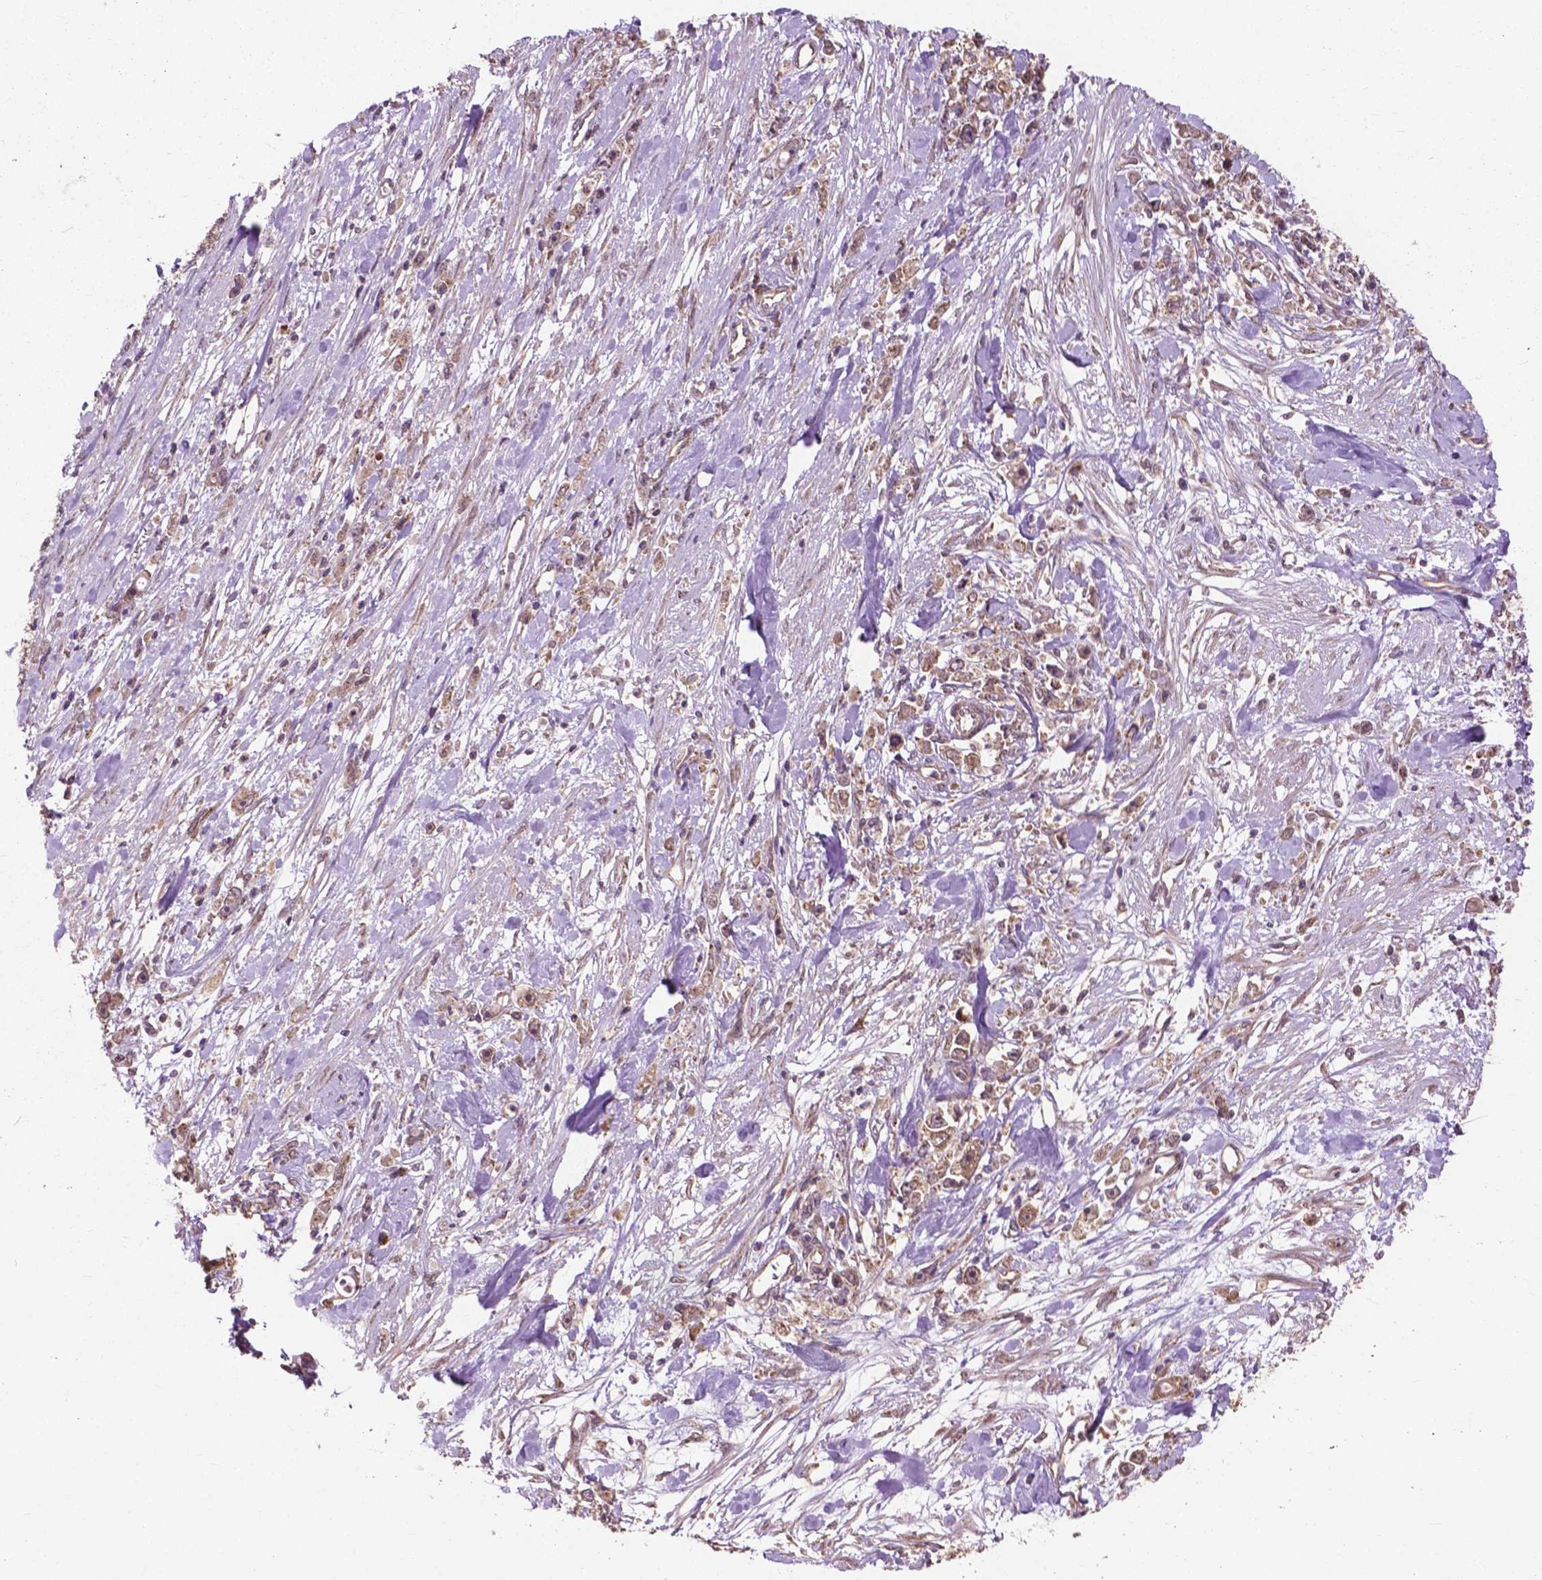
{"staining": {"intensity": "negative", "quantity": "none", "location": "none"}, "tissue": "stomach cancer", "cell_type": "Tumor cells", "image_type": "cancer", "snomed": [{"axis": "morphology", "description": "Adenocarcinoma, NOS"}, {"axis": "topography", "description": "Stomach"}], "caption": "Tumor cells are negative for protein expression in human stomach adenocarcinoma.", "gene": "PPP1CB", "patient": {"sex": "female", "age": 59}}